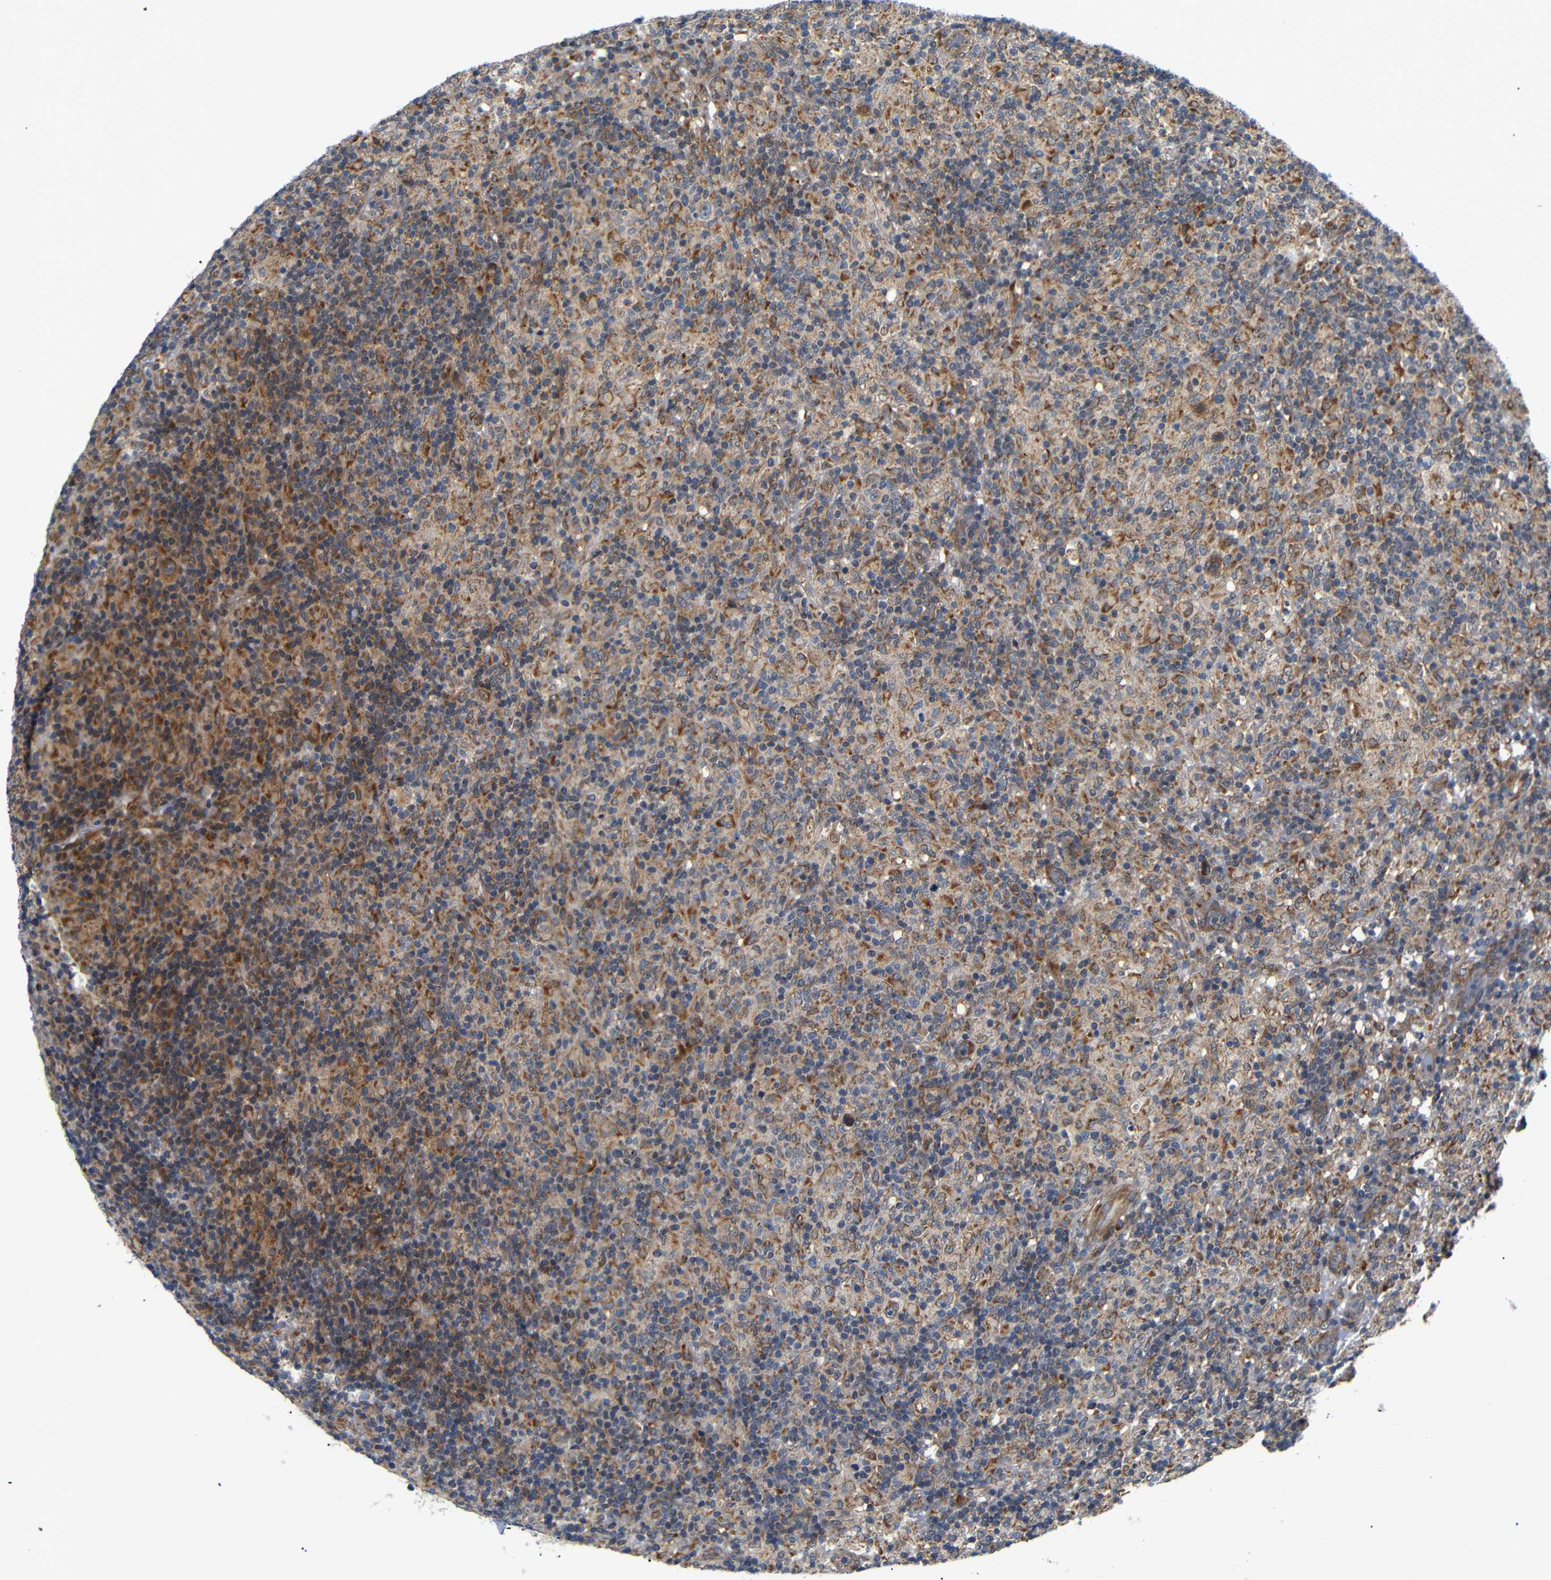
{"staining": {"intensity": "moderate", "quantity": ">75%", "location": "cytoplasmic/membranous"}, "tissue": "lymphoma", "cell_type": "Tumor cells", "image_type": "cancer", "snomed": [{"axis": "morphology", "description": "Hodgkin's disease, NOS"}, {"axis": "topography", "description": "Lymph node"}], "caption": "Brown immunohistochemical staining in lymphoma displays moderate cytoplasmic/membranous expression in about >75% of tumor cells.", "gene": "KANK4", "patient": {"sex": "male", "age": 70}}